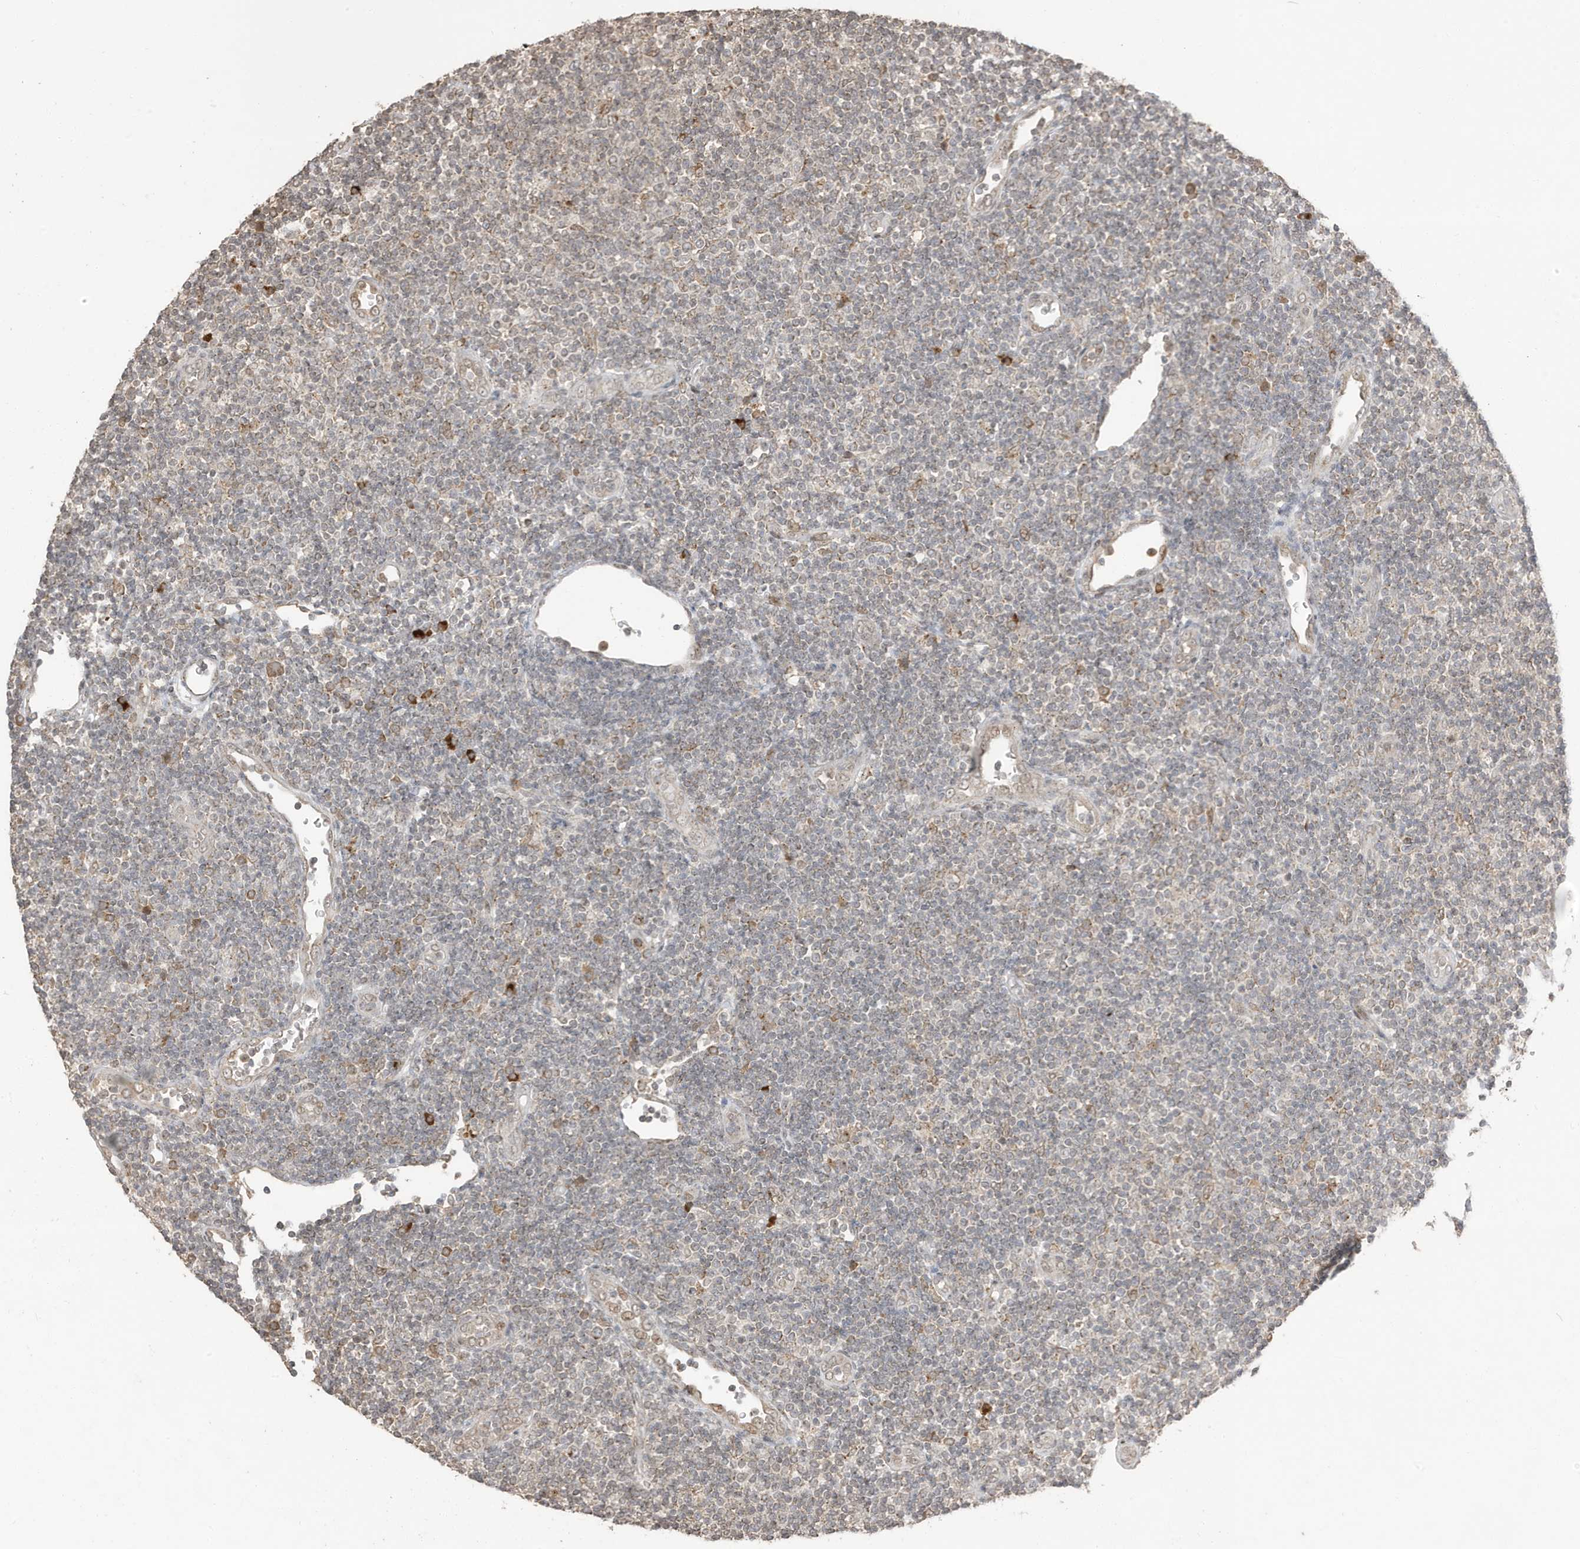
{"staining": {"intensity": "negative", "quantity": "none", "location": "none"}, "tissue": "lymphoma", "cell_type": "Tumor cells", "image_type": "cancer", "snomed": [{"axis": "morphology", "description": "Malignant lymphoma, non-Hodgkin's type, Low grade"}, {"axis": "topography", "description": "Lymph node"}], "caption": "Histopathology image shows no significant protein positivity in tumor cells of lymphoma.", "gene": "RER1", "patient": {"sex": "male", "age": 83}}